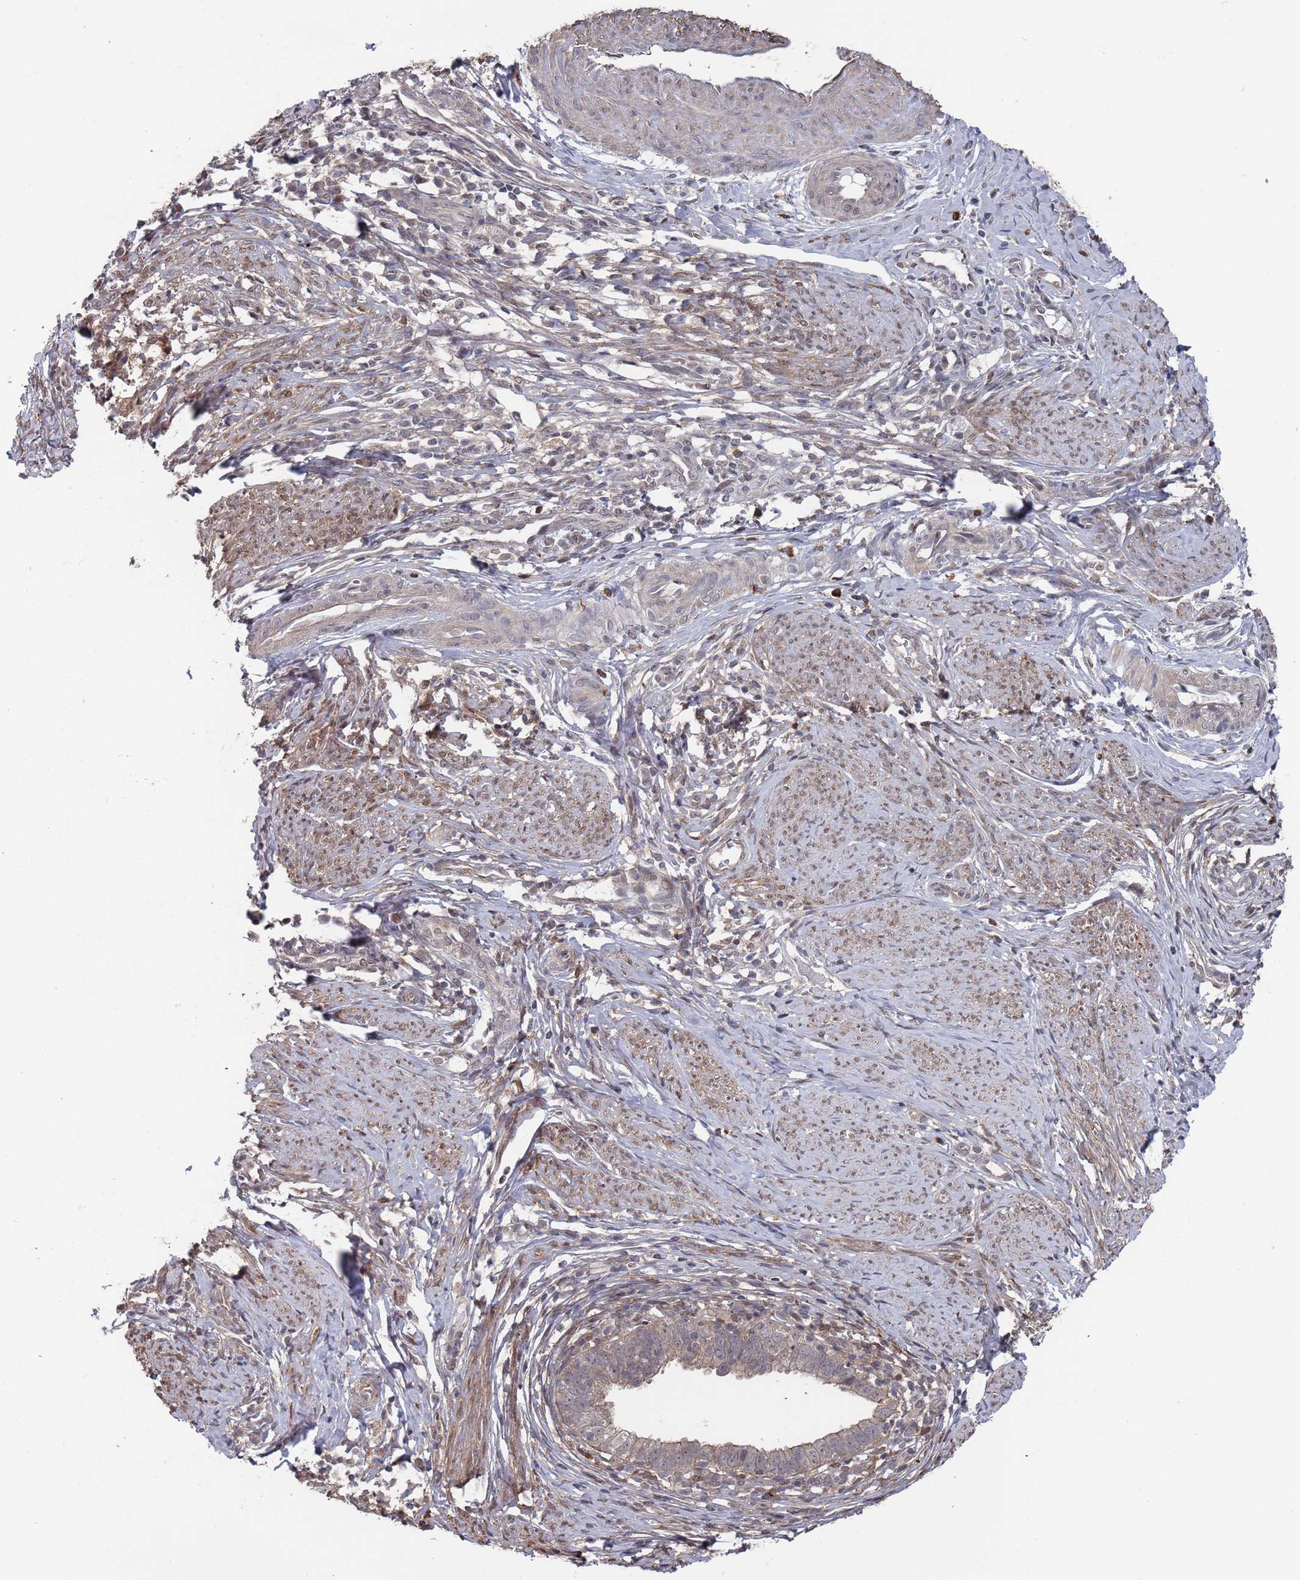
{"staining": {"intensity": "weak", "quantity": "<25%", "location": "cytoplasmic/membranous"}, "tissue": "cervical cancer", "cell_type": "Tumor cells", "image_type": "cancer", "snomed": [{"axis": "morphology", "description": "Adenocarcinoma, NOS"}, {"axis": "topography", "description": "Cervix"}], "caption": "Micrograph shows no protein expression in tumor cells of cervical adenocarcinoma tissue.", "gene": "DGKD", "patient": {"sex": "female", "age": 36}}